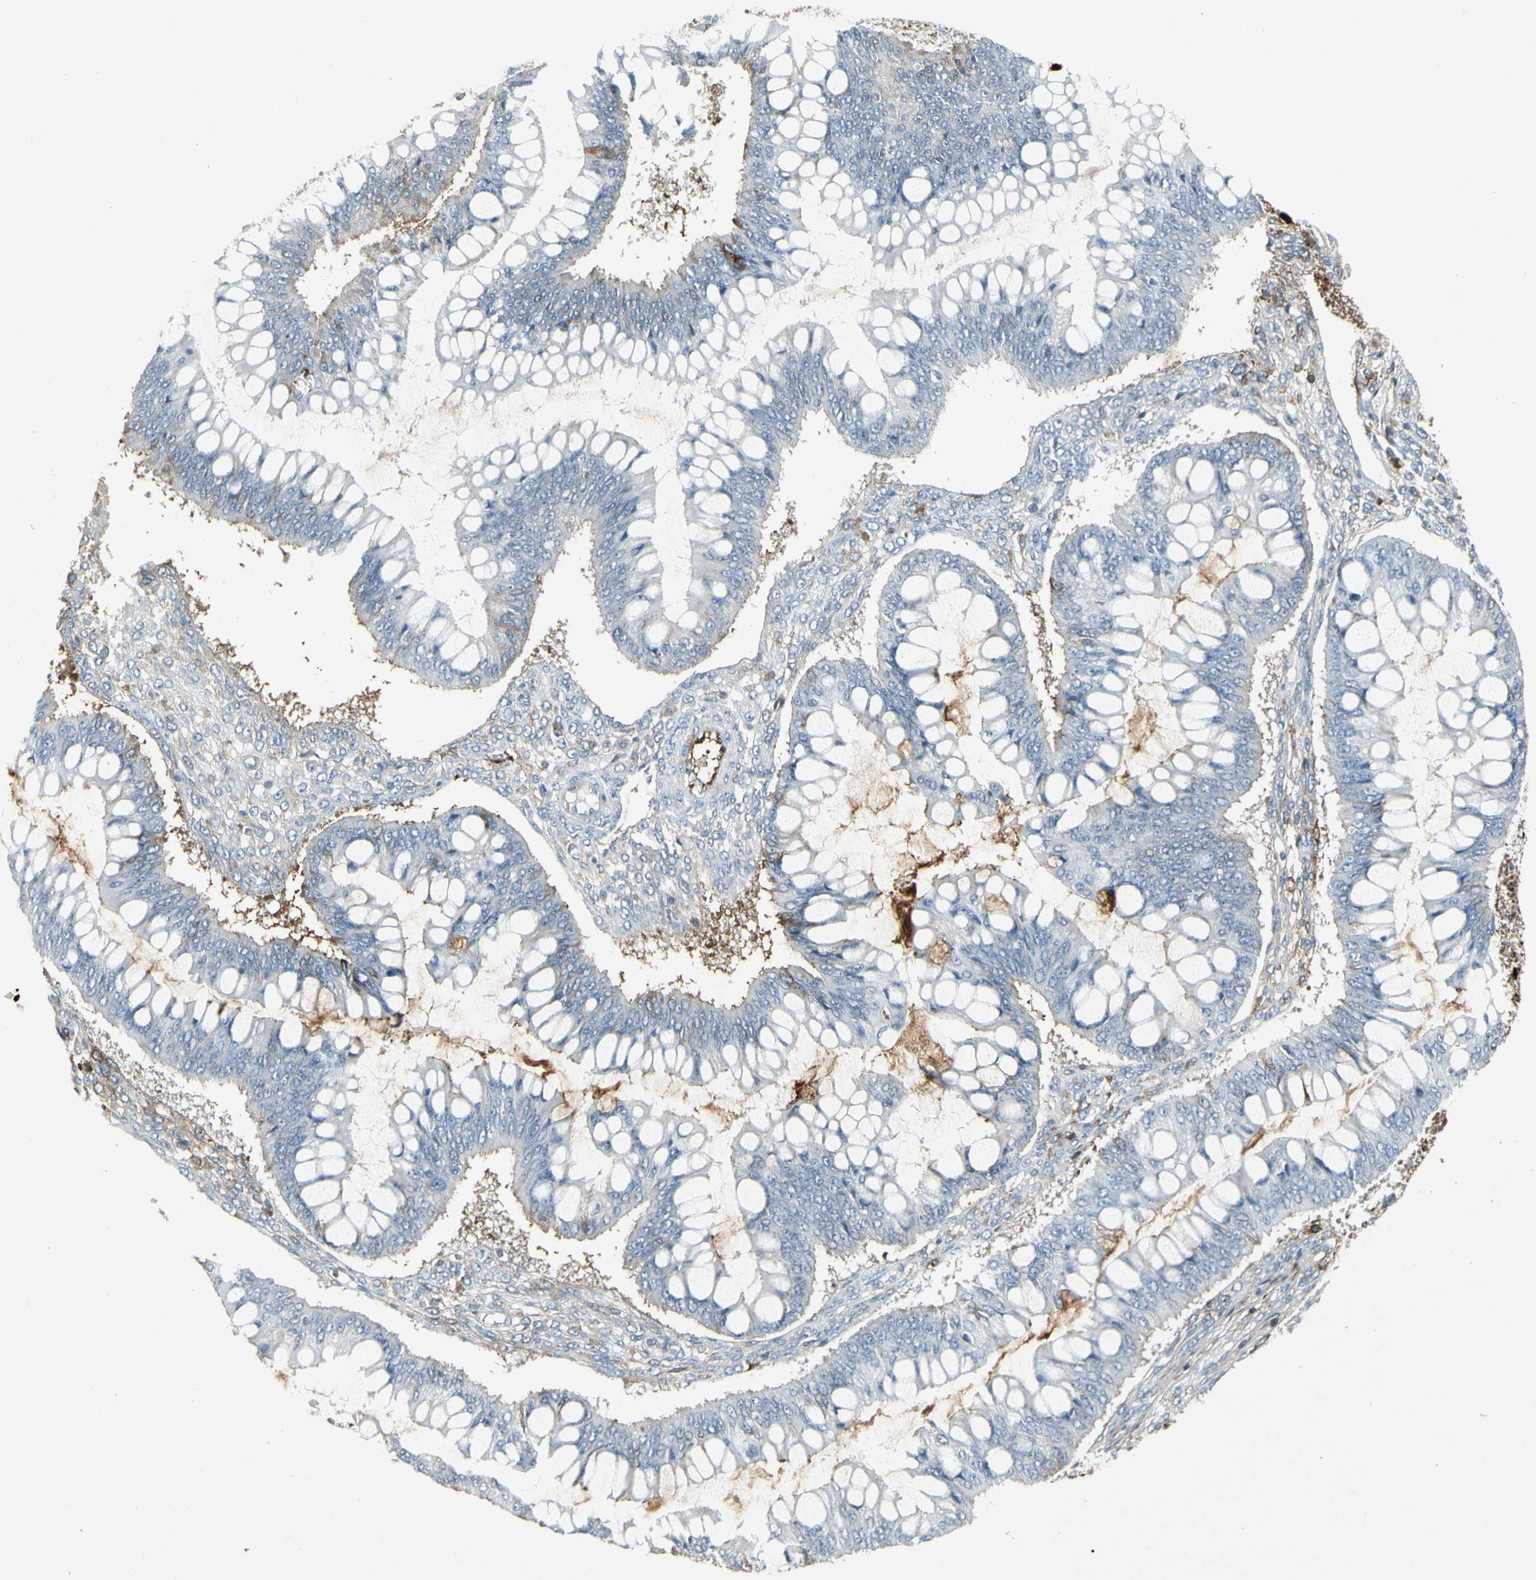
{"staining": {"intensity": "moderate", "quantity": "<25%", "location": "cytoplasmic/membranous"}, "tissue": "ovarian cancer", "cell_type": "Tumor cells", "image_type": "cancer", "snomed": [{"axis": "morphology", "description": "Cystadenocarcinoma, mucinous, NOS"}, {"axis": "topography", "description": "Ovary"}], "caption": "Immunohistochemistry staining of ovarian cancer (mucinous cystadenocarcinoma), which shows low levels of moderate cytoplasmic/membranous positivity in approximately <25% of tumor cells indicating moderate cytoplasmic/membranous protein expression. The staining was performed using DAB (3,3'-diaminobenzidine) (brown) for protein detection and nuclei were counterstained in hematoxylin (blue).", "gene": "IGHM", "patient": {"sex": "female", "age": 73}}